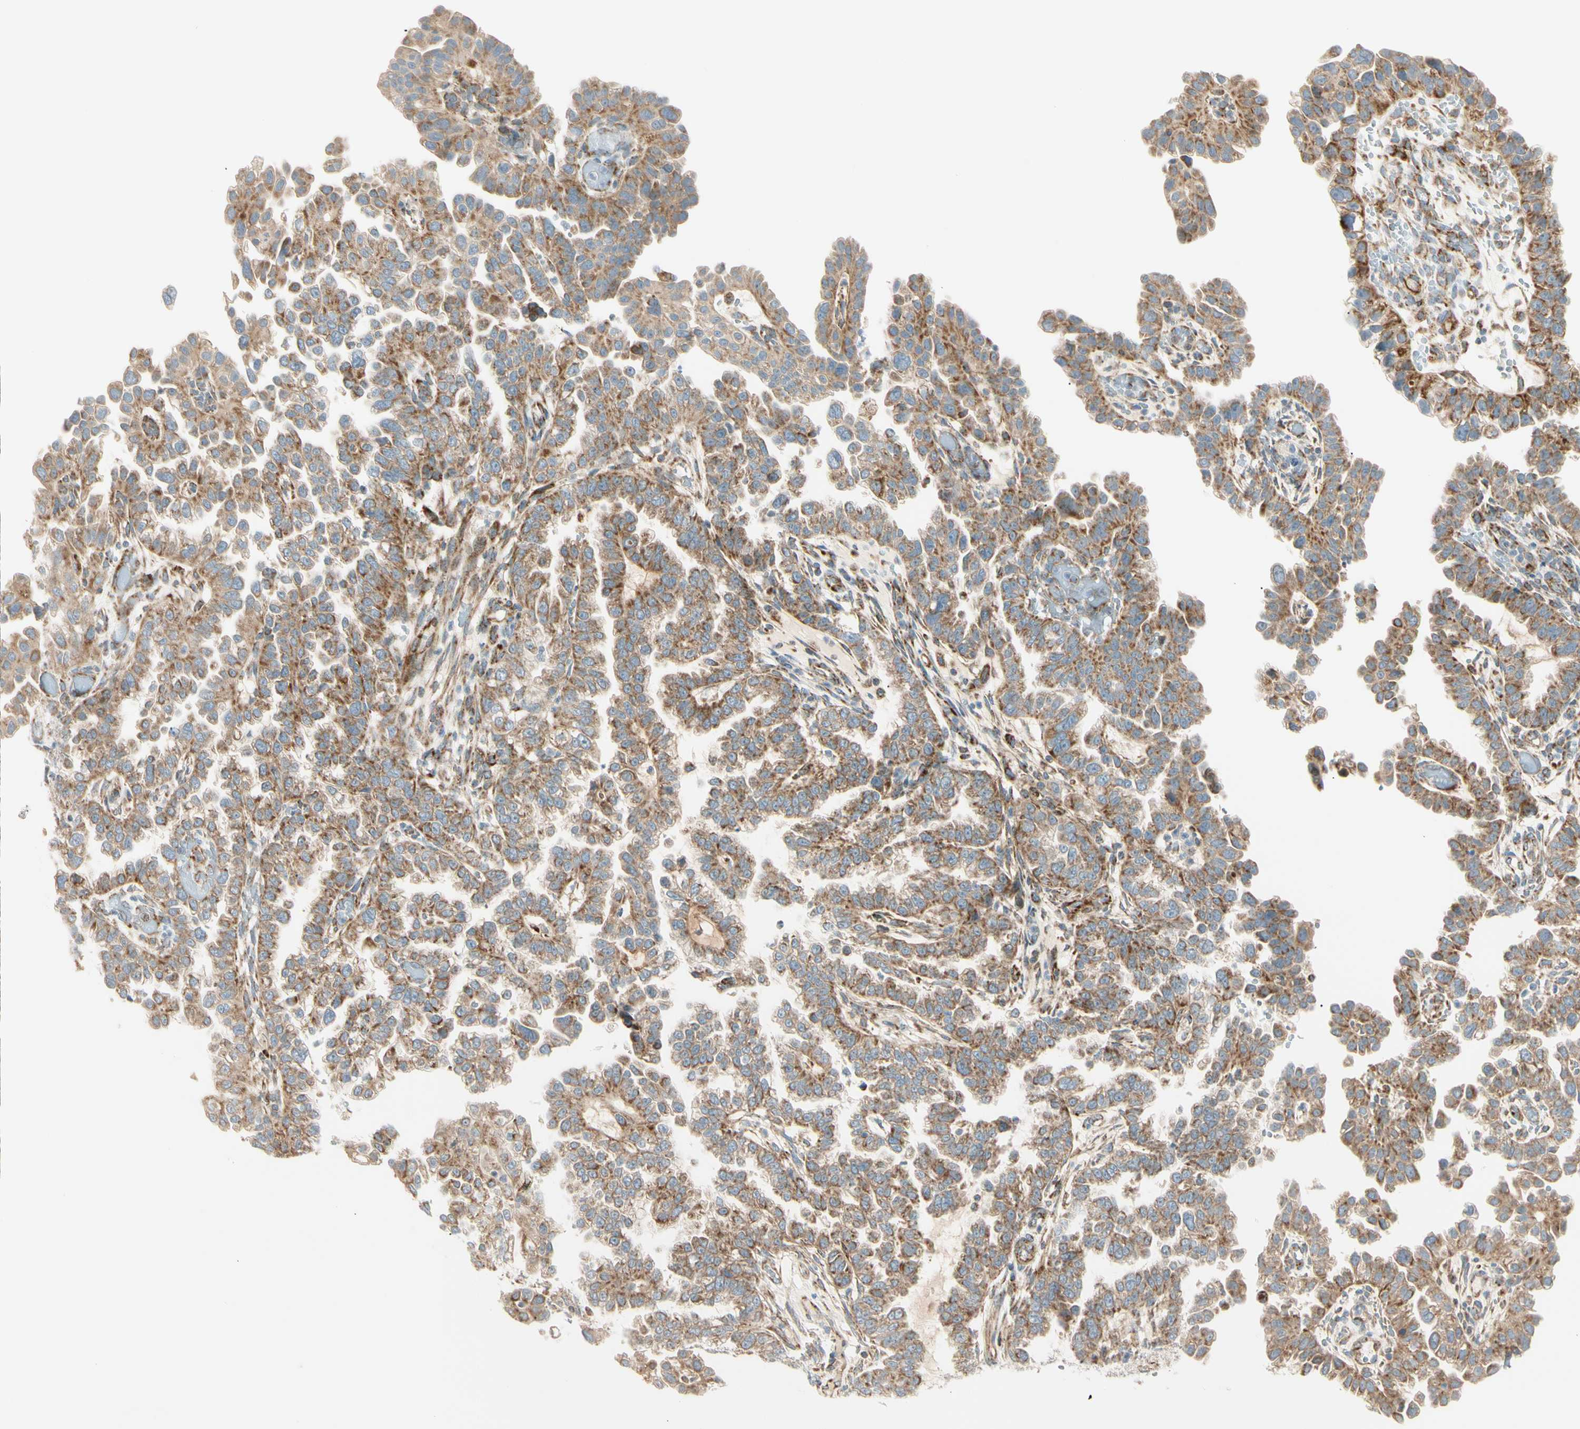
{"staining": {"intensity": "moderate", "quantity": ">75%", "location": "cytoplasmic/membranous"}, "tissue": "endometrial cancer", "cell_type": "Tumor cells", "image_type": "cancer", "snomed": [{"axis": "morphology", "description": "Adenocarcinoma, NOS"}, {"axis": "topography", "description": "Endometrium"}], "caption": "High-power microscopy captured an immunohistochemistry (IHC) image of adenocarcinoma (endometrial), revealing moderate cytoplasmic/membranous expression in approximately >75% of tumor cells.", "gene": "TBC1D10A", "patient": {"sex": "female", "age": 85}}